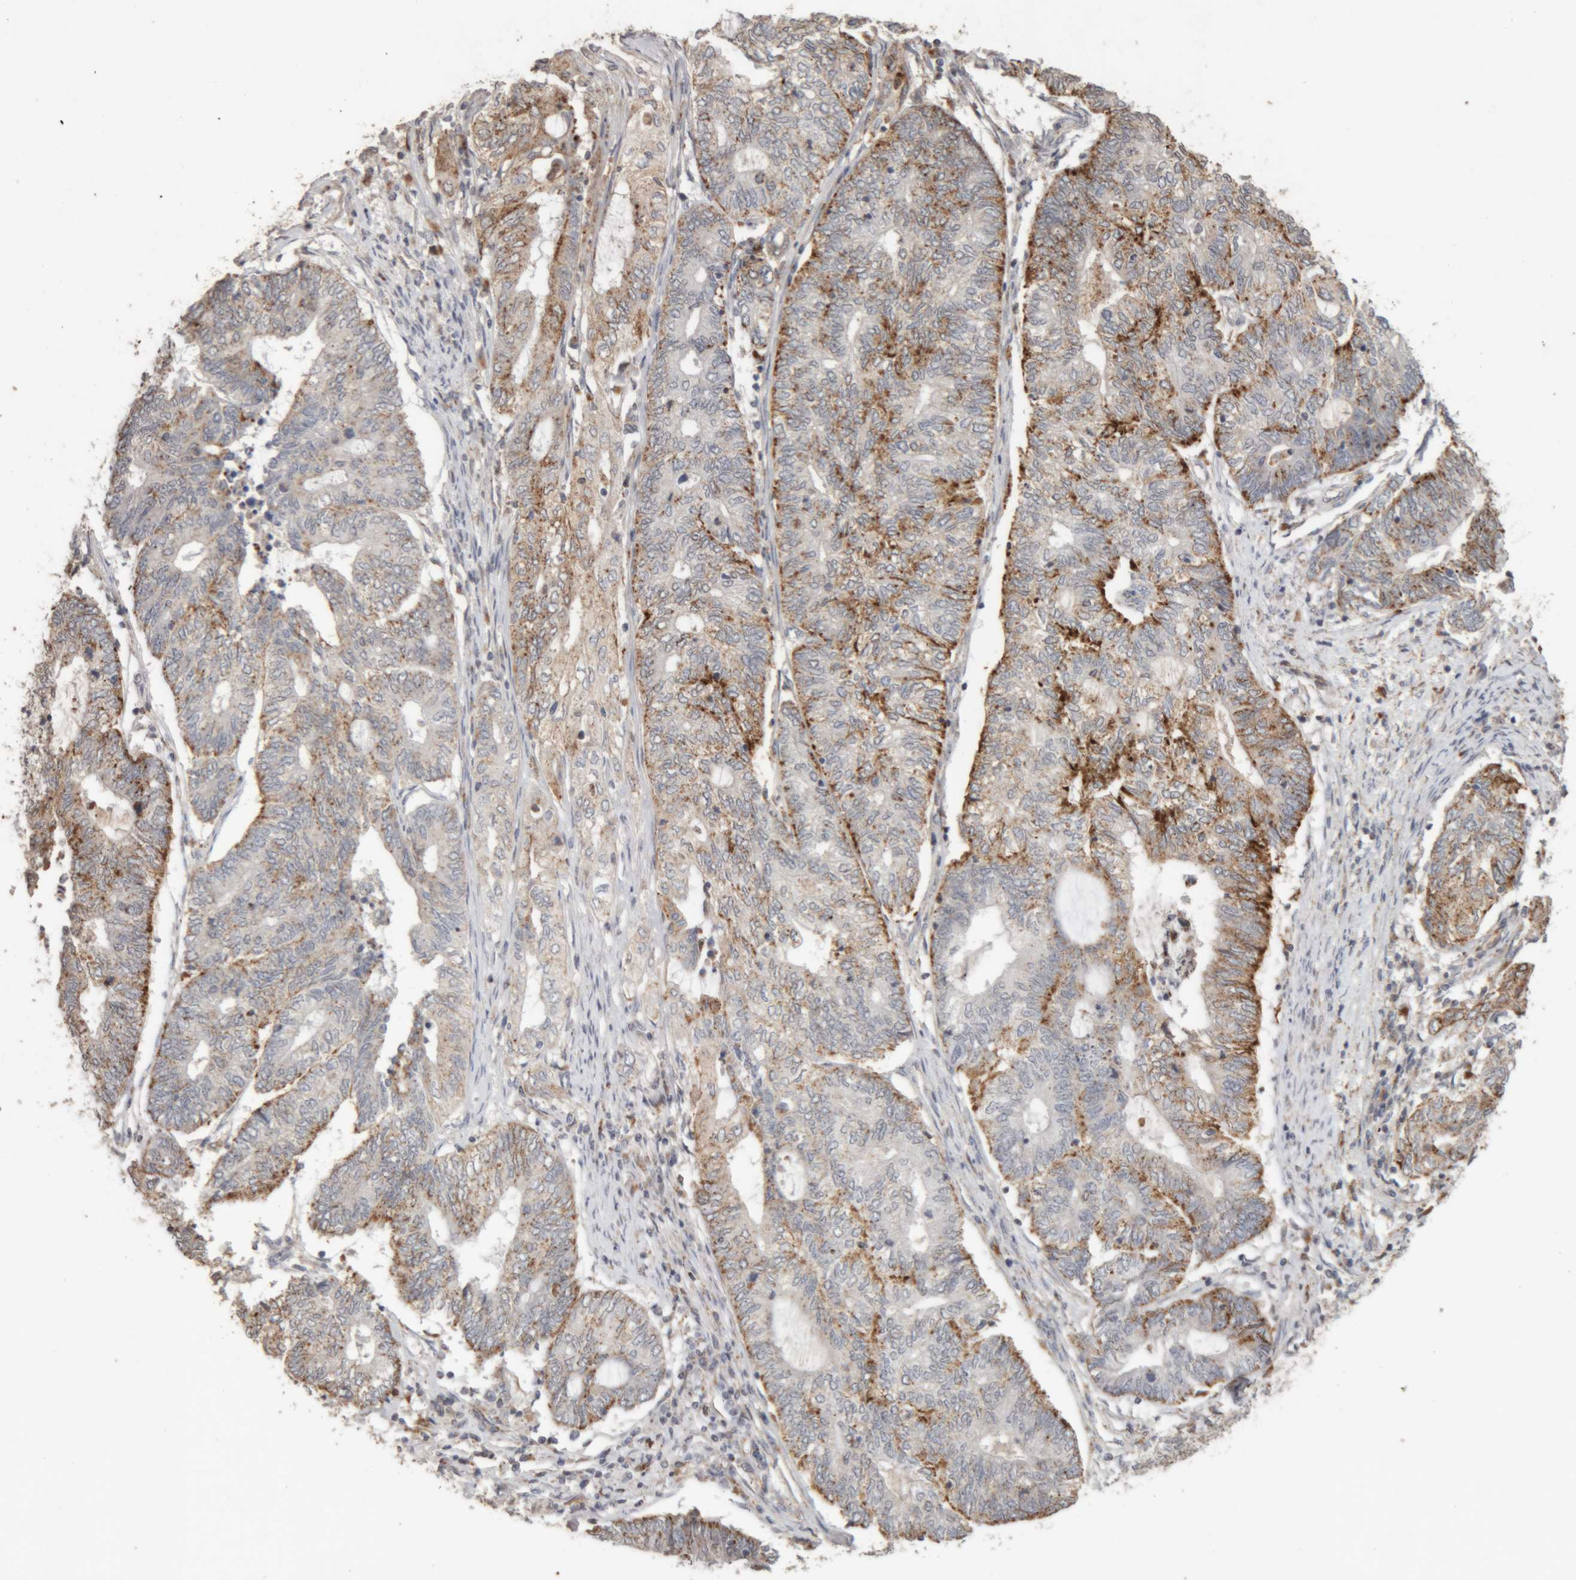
{"staining": {"intensity": "moderate", "quantity": "25%-75%", "location": "cytoplasmic/membranous"}, "tissue": "endometrial cancer", "cell_type": "Tumor cells", "image_type": "cancer", "snomed": [{"axis": "morphology", "description": "Adenocarcinoma, NOS"}, {"axis": "topography", "description": "Uterus"}, {"axis": "topography", "description": "Endometrium"}], "caption": "IHC of endometrial adenocarcinoma demonstrates medium levels of moderate cytoplasmic/membranous staining in approximately 25%-75% of tumor cells.", "gene": "ARSA", "patient": {"sex": "female", "age": 70}}